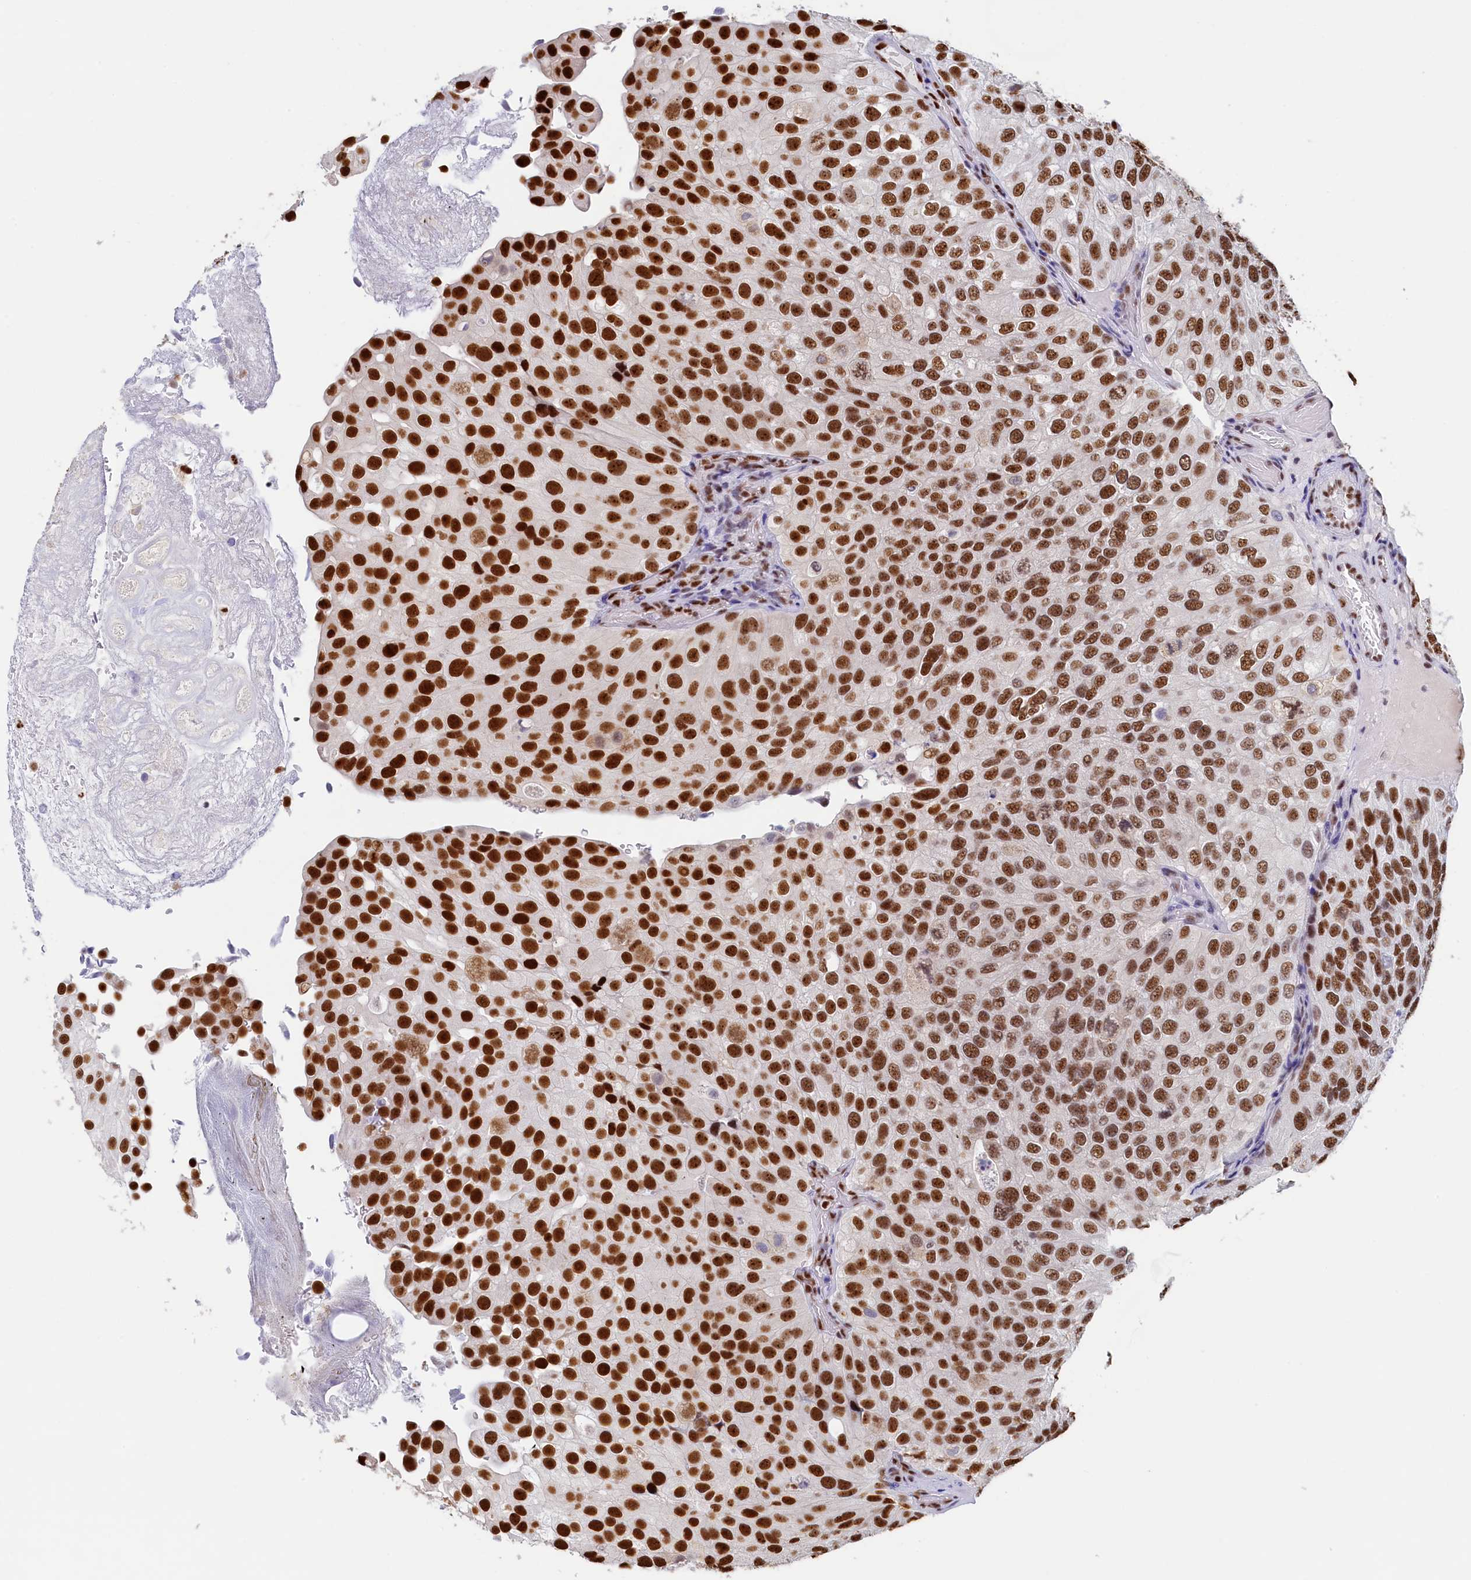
{"staining": {"intensity": "strong", "quantity": ">75%", "location": "nuclear"}, "tissue": "urothelial cancer", "cell_type": "Tumor cells", "image_type": "cancer", "snomed": [{"axis": "morphology", "description": "Urothelial carcinoma, Low grade"}, {"axis": "topography", "description": "Urinary bladder"}], "caption": "This histopathology image exhibits immunohistochemistry (IHC) staining of human urothelial carcinoma (low-grade), with high strong nuclear staining in approximately >75% of tumor cells.", "gene": "MOSPD3", "patient": {"sex": "male", "age": 78}}